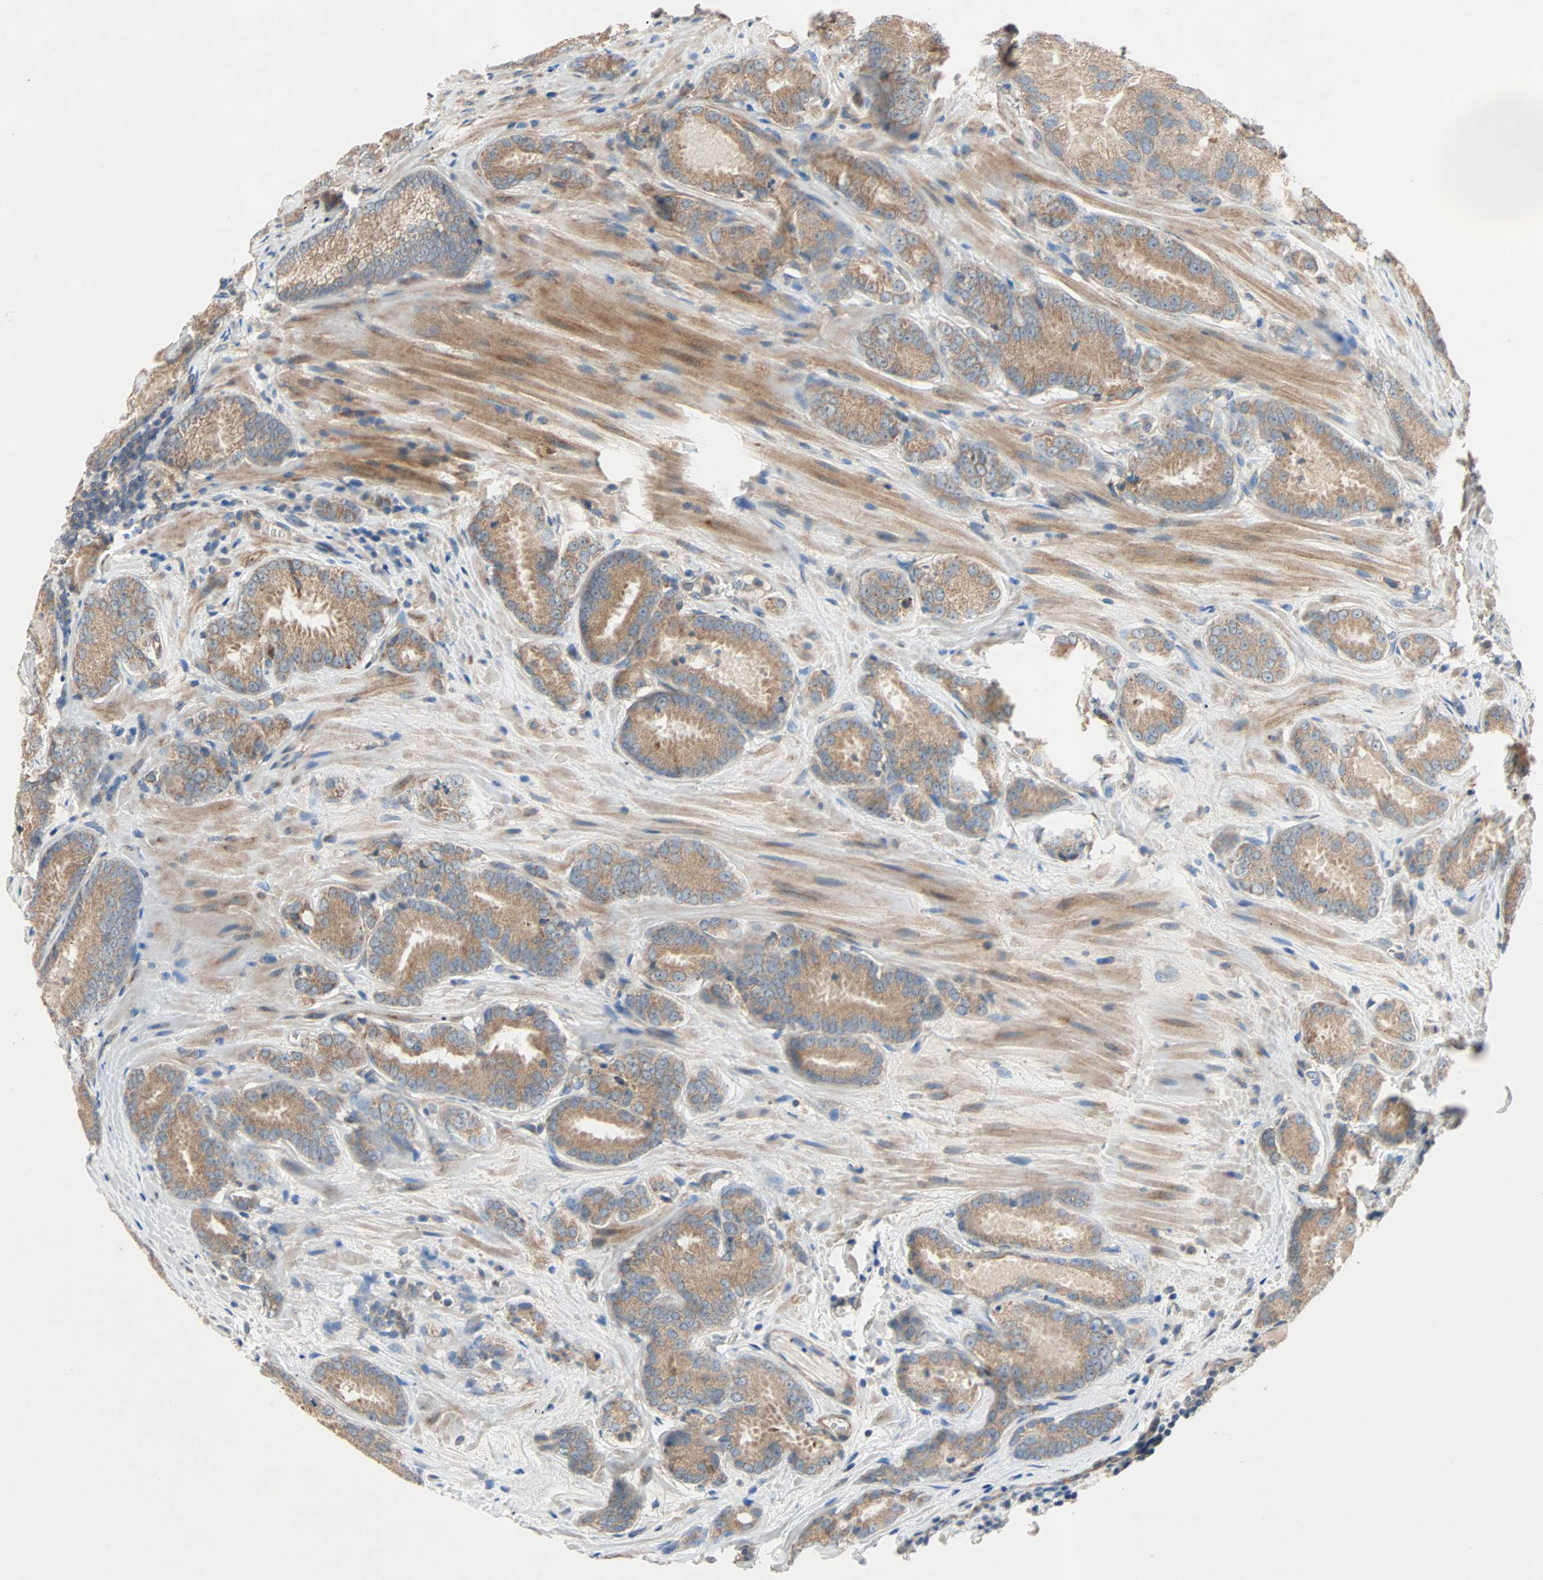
{"staining": {"intensity": "moderate", "quantity": ">75%", "location": "cytoplasmic/membranous"}, "tissue": "prostate cancer", "cell_type": "Tumor cells", "image_type": "cancer", "snomed": [{"axis": "morphology", "description": "Adenocarcinoma, High grade"}, {"axis": "topography", "description": "Prostate"}], "caption": "Immunohistochemistry (IHC) of human prostate high-grade adenocarcinoma displays medium levels of moderate cytoplasmic/membranous positivity in approximately >75% of tumor cells.", "gene": "XYLT1", "patient": {"sex": "male", "age": 64}}